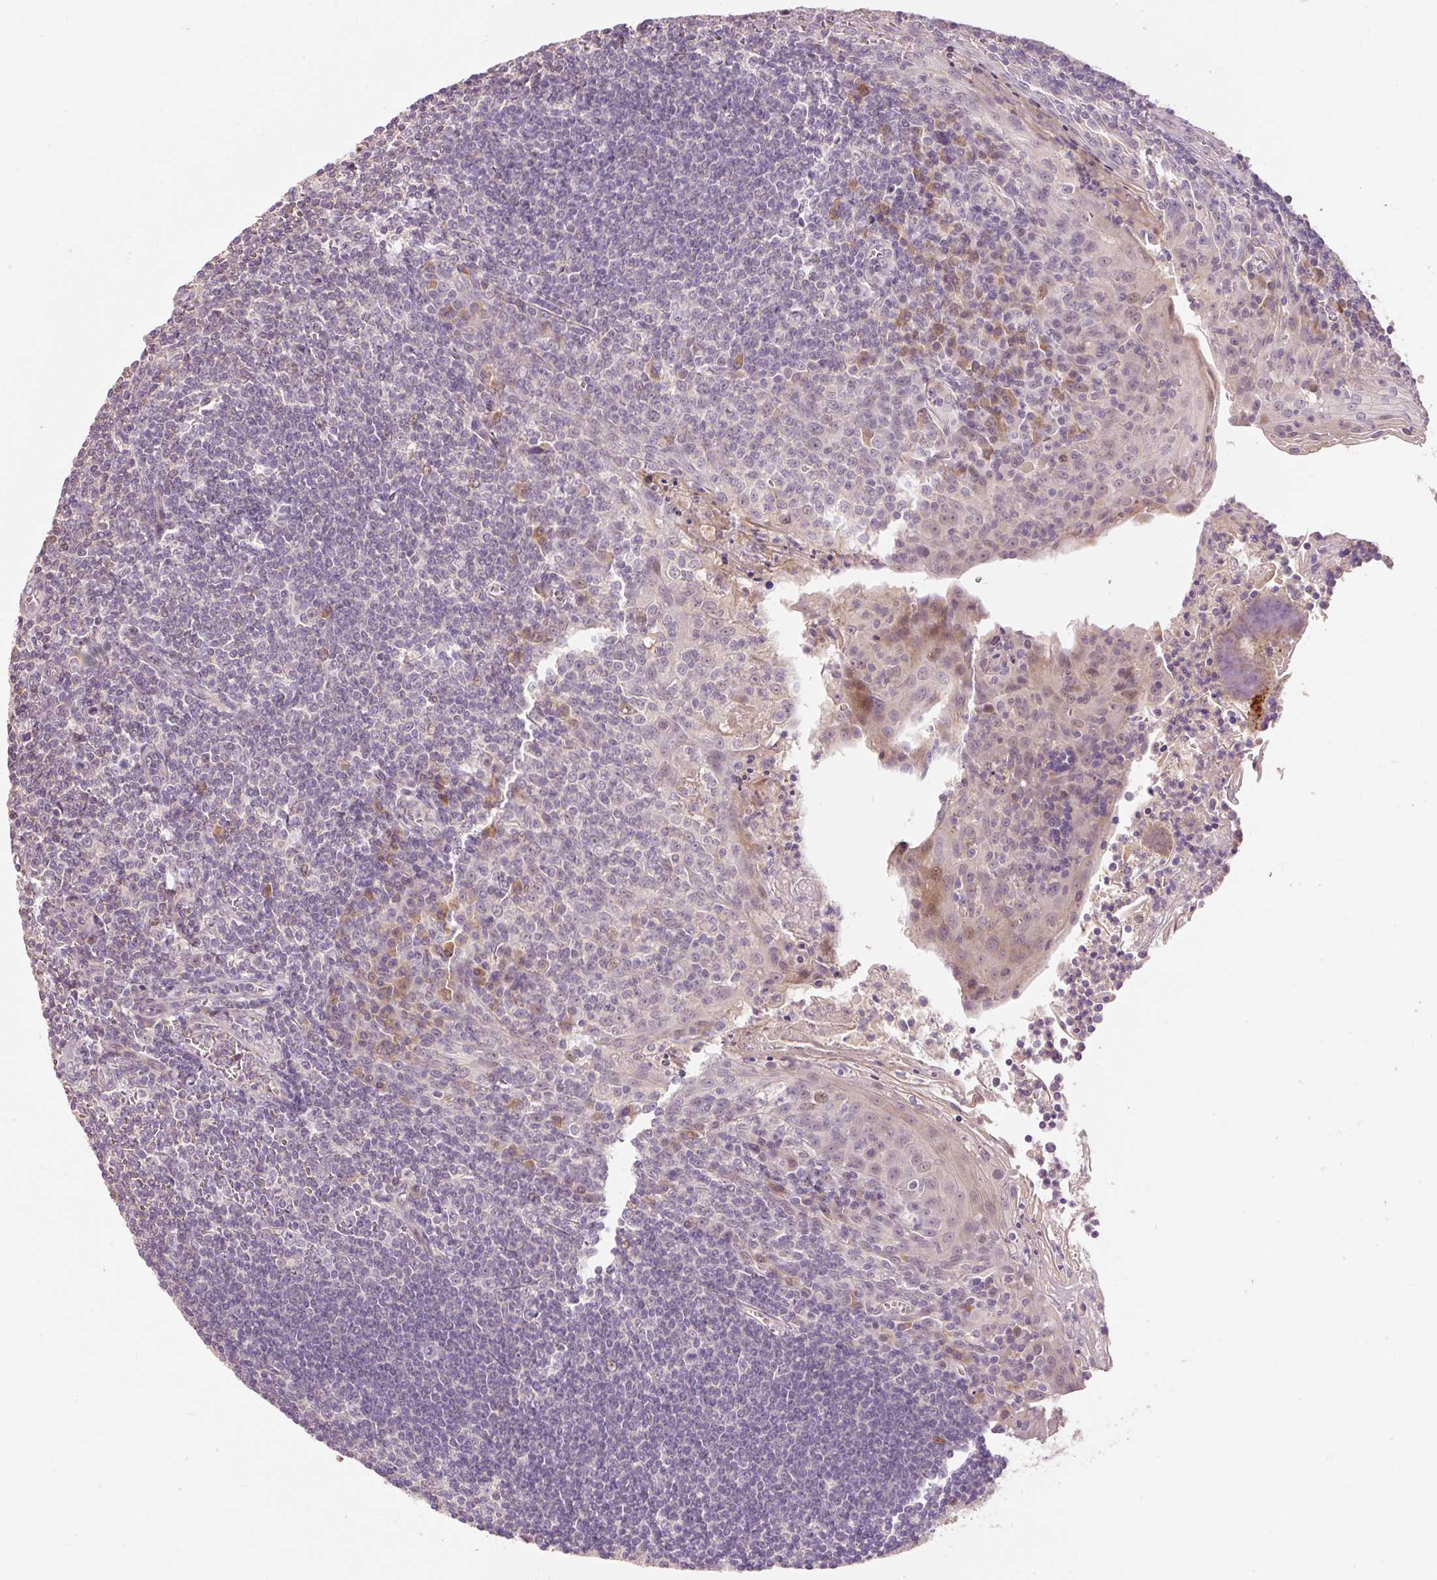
{"staining": {"intensity": "negative", "quantity": "none", "location": "none"}, "tissue": "tonsil", "cell_type": "Germinal center cells", "image_type": "normal", "snomed": [{"axis": "morphology", "description": "Normal tissue, NOS"}, {"axis": "topography", "description": "Tonsil"}], "caption": "IHC histopathology image of benign tonsil: tonsil stained with DAB displays no significant protein expression in germinal center cells.", "gene": "CMTM8", "patient": {"sex": "male", "age": 27}}